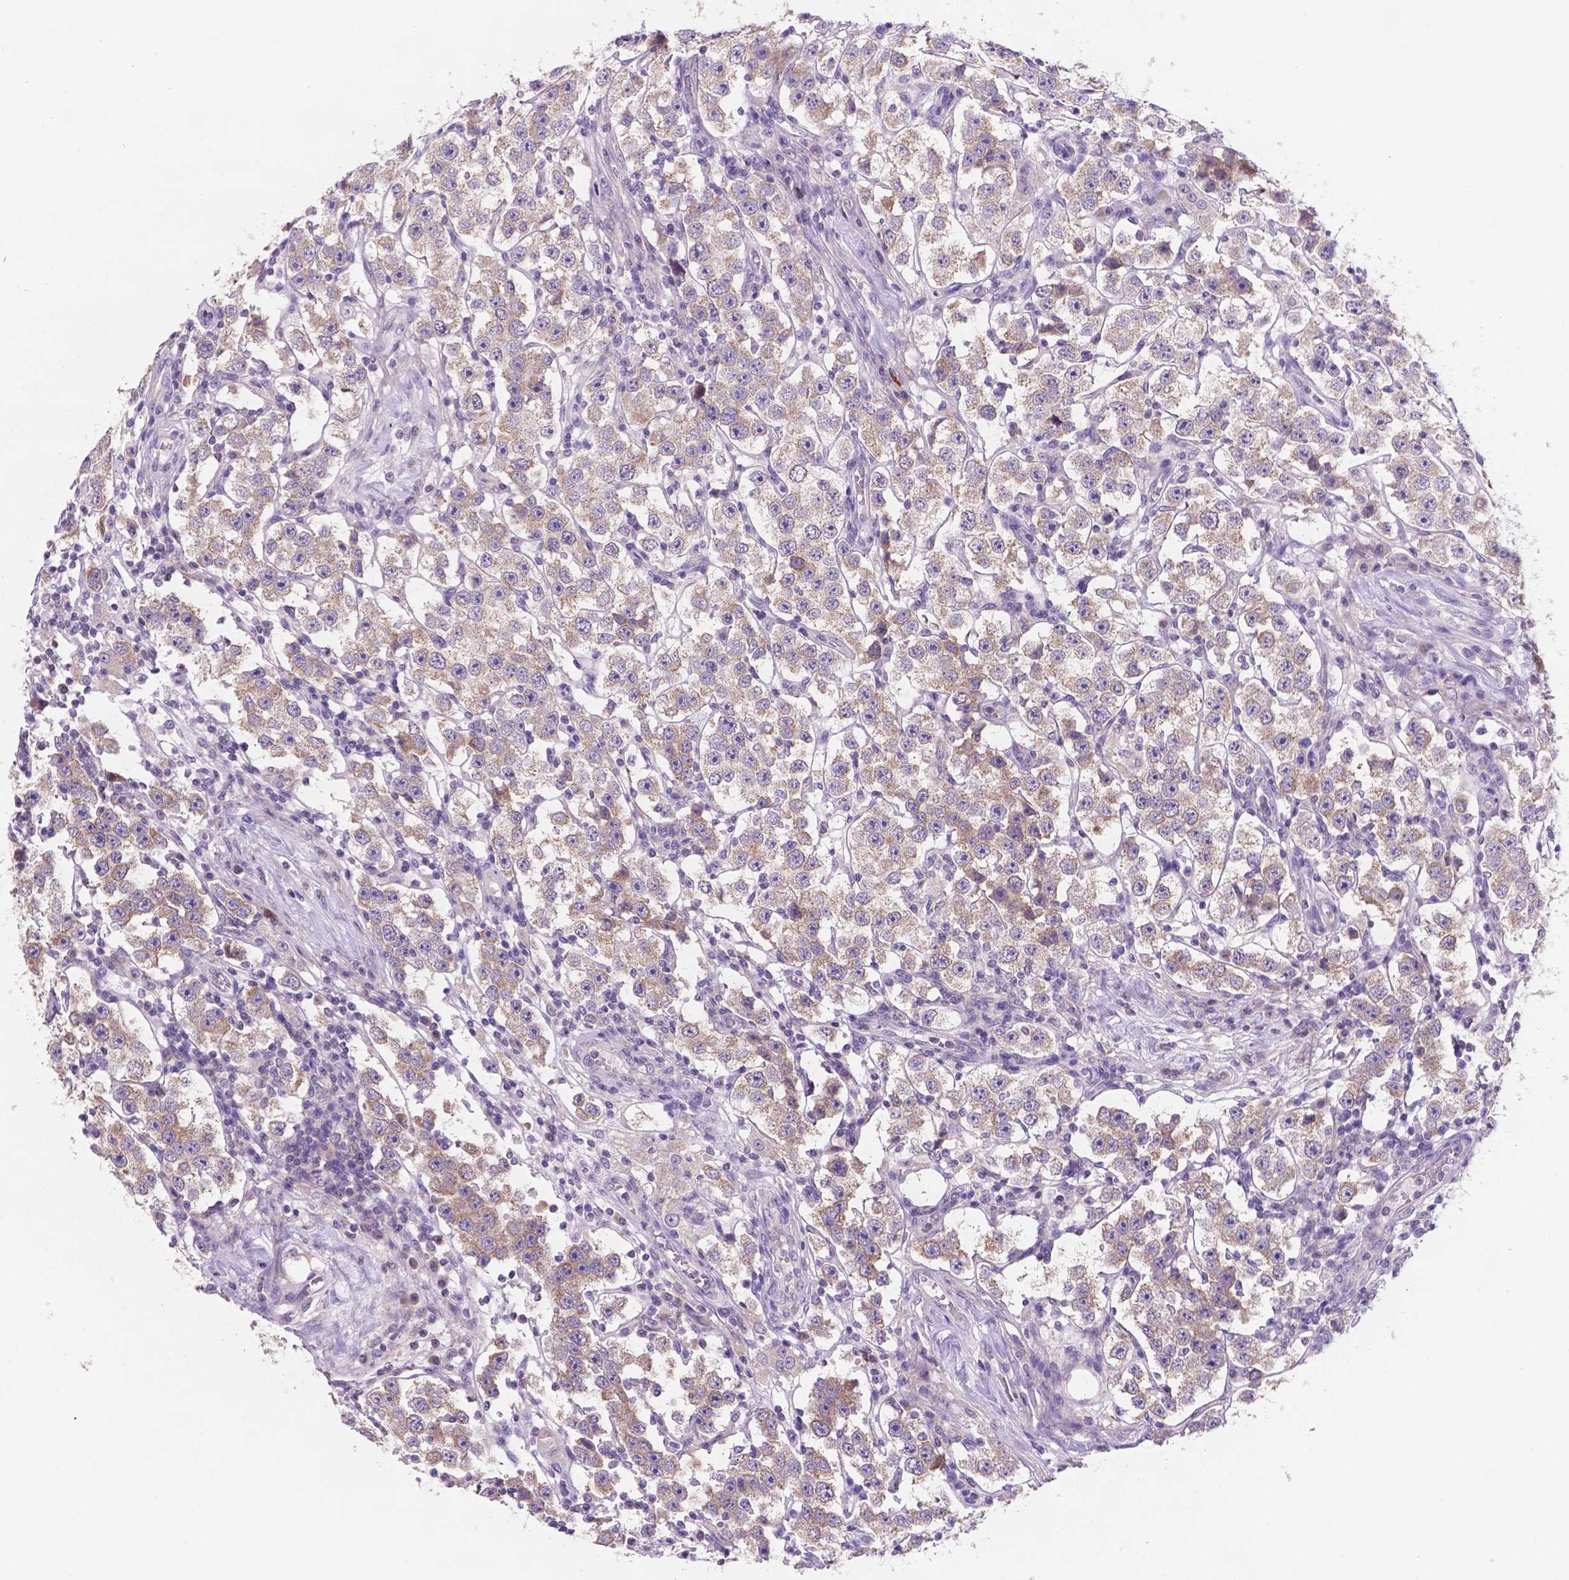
{"staining": {"intensity": "weak", "quantity": "25%-75%", "location": "cytoplasmic/membranous"}, "tissue": "testis cancer", "cell_type": "Tumor cells", "image_type": "cancer", "snomed": [{"axis": "morphology", "description": "Seminoma, NOS"}, {"axis": "topography", "description": "Testis"}], "caption": "Immunohistochemistry (DAB (3,3'-diaminobenzidine)) staining of testis cancer (seminoma) shows weak cytoplasmic/membranous protein staining in approximately 25%-75% of tumor cells.", "gene": "MKRN2OS", "patient": {"sex": "male", "age": 37}}